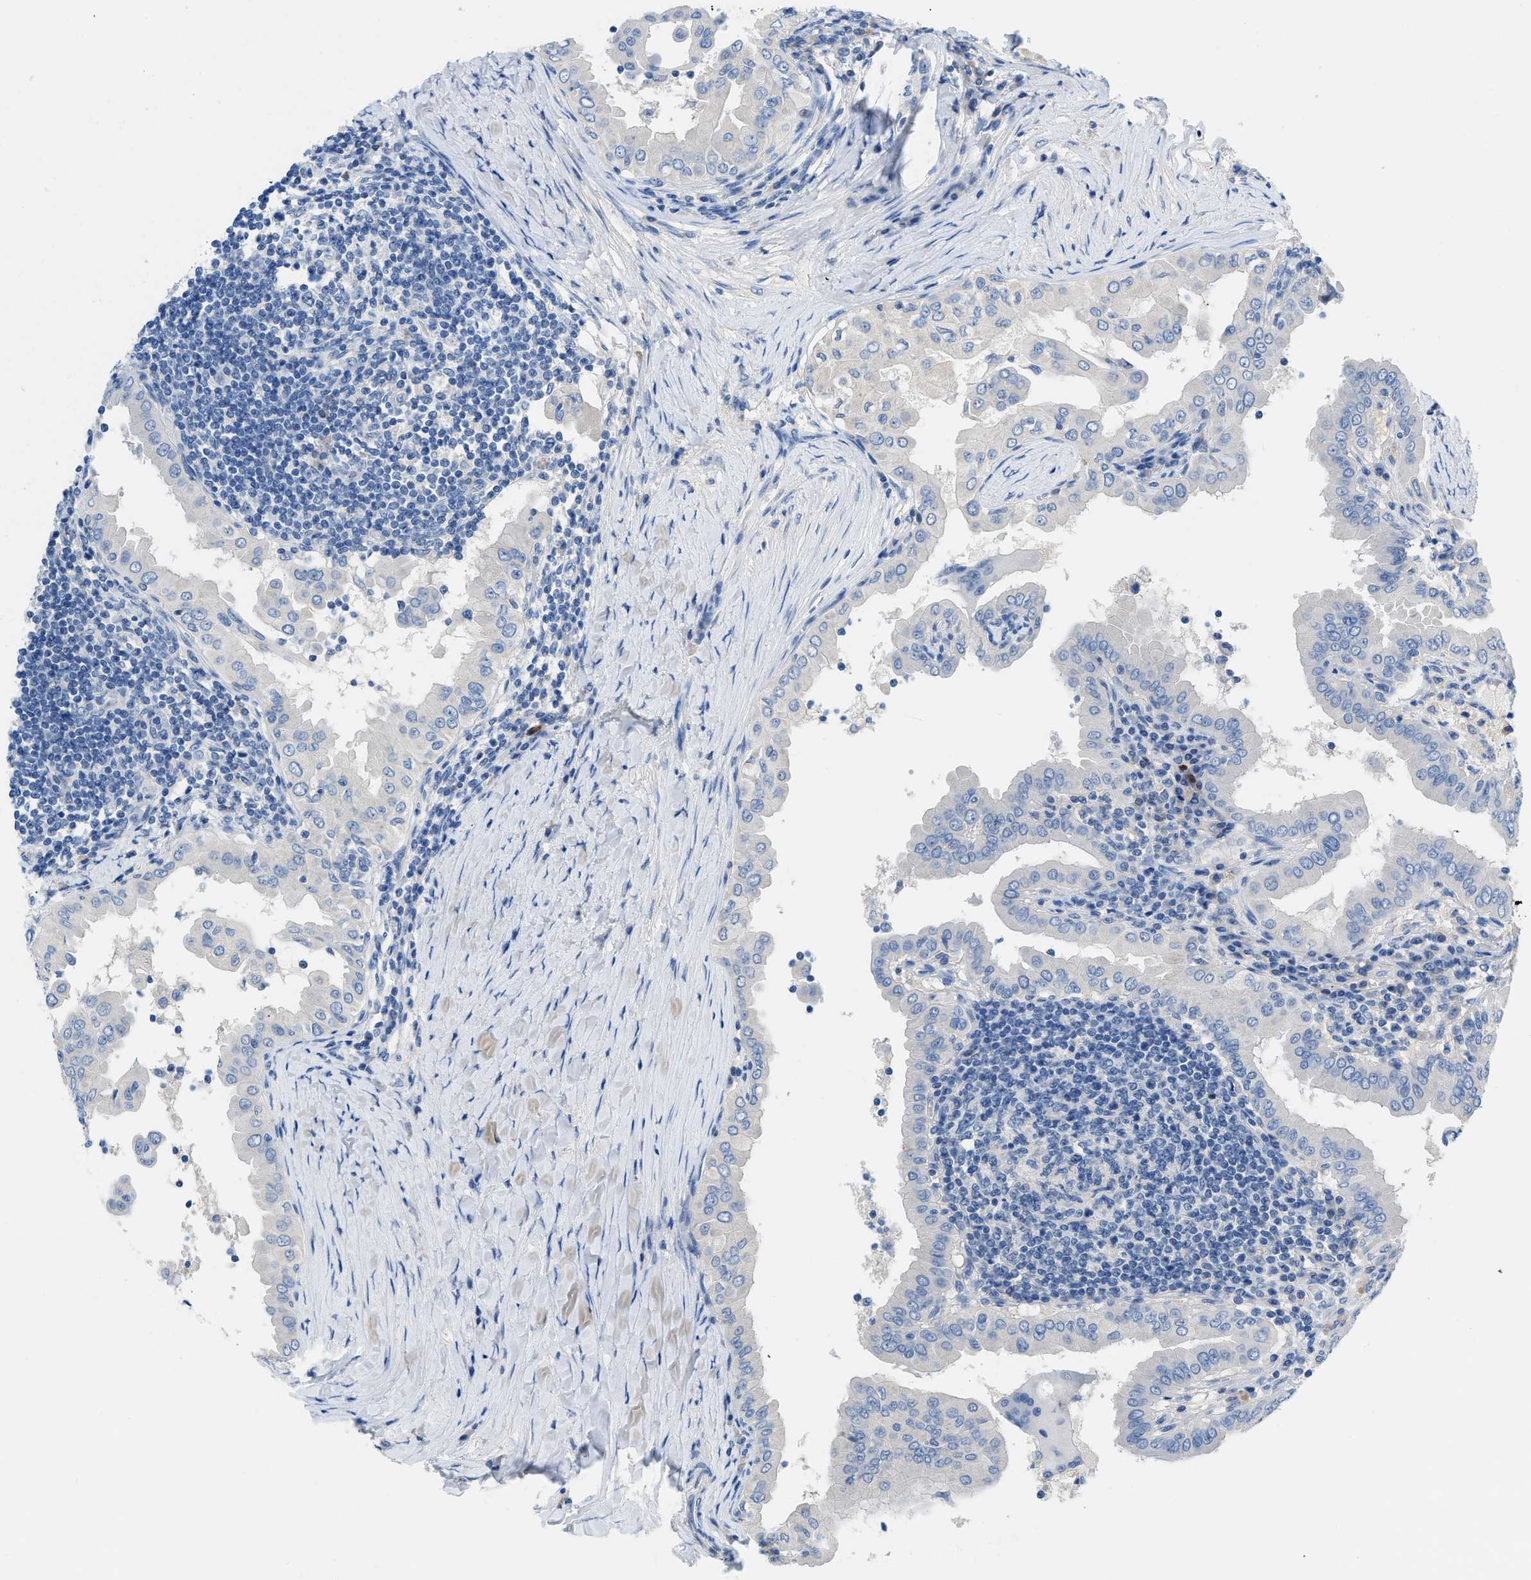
{"staining": {"intensity": "negative", "quantity": "none", "location": "none"}, "tissue": "thyroid cancer", "cell_type": "Tumor cells", "image_type": "cancer", "snomed": [{"axis": "morphology", "description": "Papillary adenocarcinoma, NOS"}, {"axis": "topography", "description": "Thyroid gland"}], "caption": "Immunohistochemical staining of thyroid papillary adenocarcinoma demonstrates no significant staining in tumor cells.", "gene": "SLC10A6", "patient": {"sex": "male", "age": 33}}